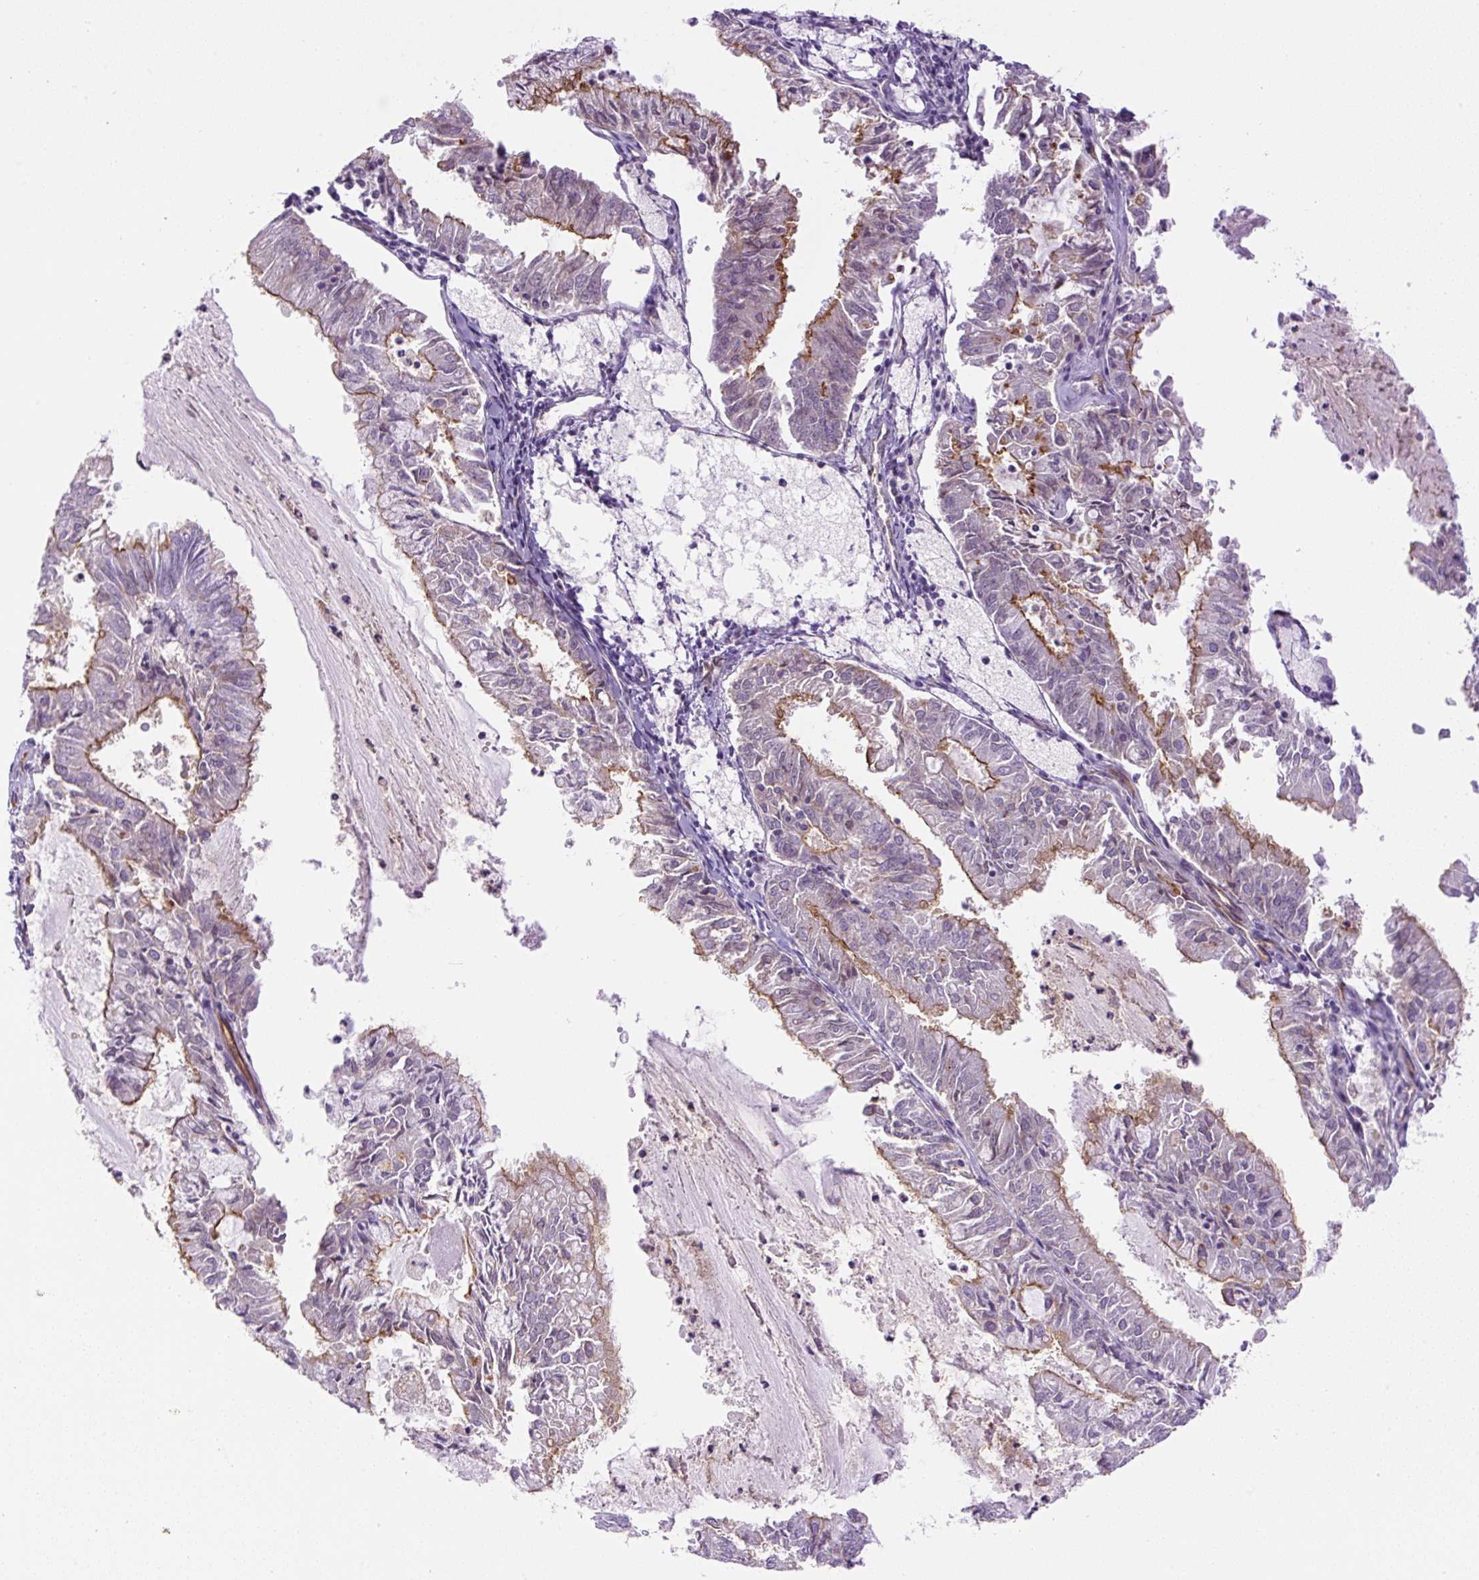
{"staining": {"intensity": "moderate", "quantity": "<25%", "location": "cytoplasmic/membranous"}, "tissue": "endometrial cancer", "cell_type": "Tumor cells", "image_type": "cancer", "snomed": [{"axis": "morphology", "description": "Adenocarcinoma, NOS"}, {"axis": "topography", "description": "Endometrium"}], "caption": "There is low levels of moderate cytoplasmic/membranous staining in tumor cells of endometrial adenocarcinoma, as demonstrated by immunohistochemical staining (brown color).", "gene": "MYO5C", "patient": {"sex": "female", "age": 57}}